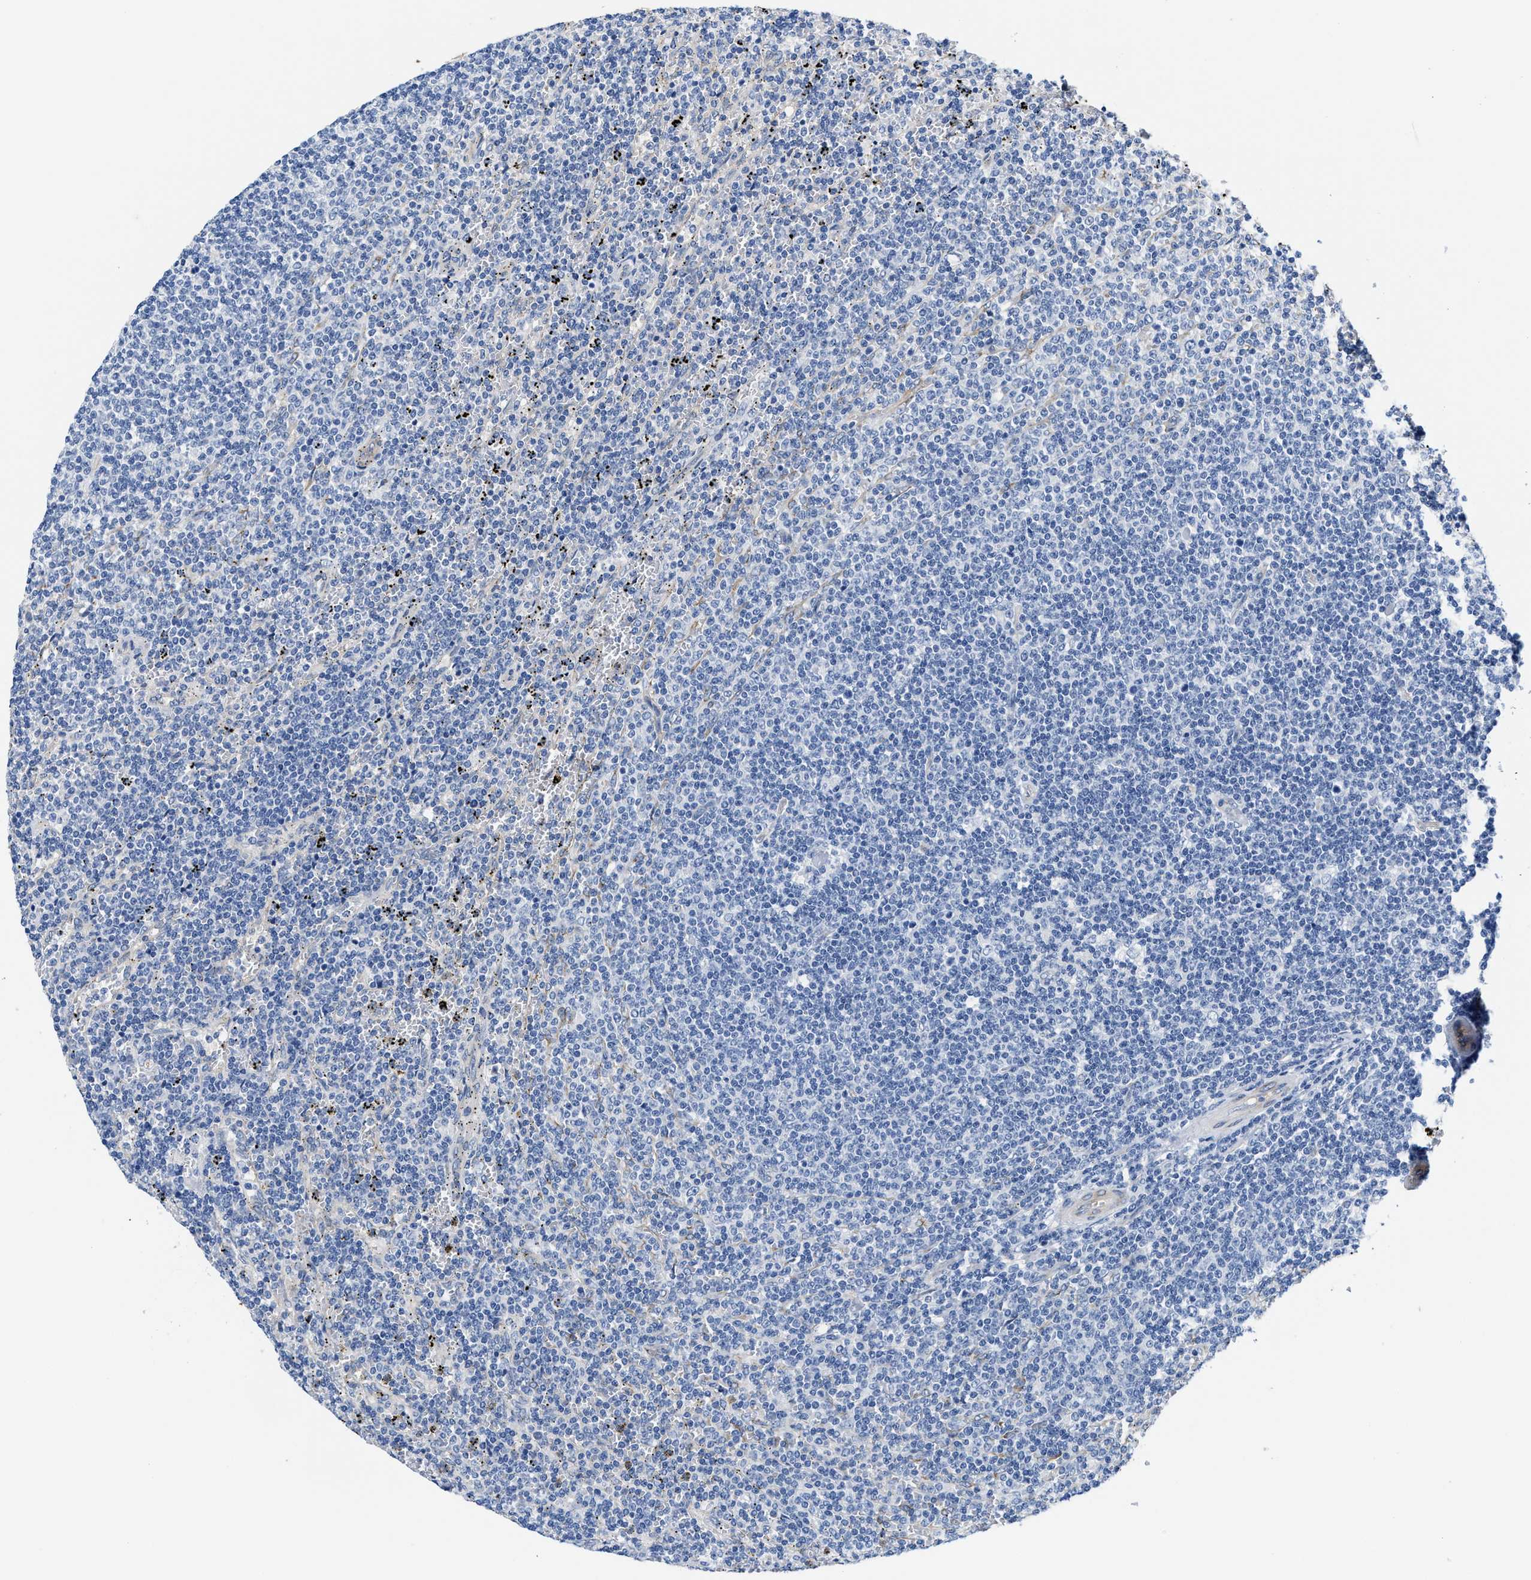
{"staining": {"intensity": "negative", "quantity": "none", "location": "none"}, "tissue": "lymphoma", "cell_type": "Tumor cells", "image_type": "cancer", "snomed": [{"axis": "morphology", "description": "Malignant lymphoma, non-Hodgkin's type, Low grade"}, {"axis": "topography", "description": "Spleen"}], "caption": "An IHC photomicrograph of lymphoma is shown. There is no staining in tumor cells of lymphoma.", "gene": "DSCAM", "patient": {"sex": "female", "age": 50}}